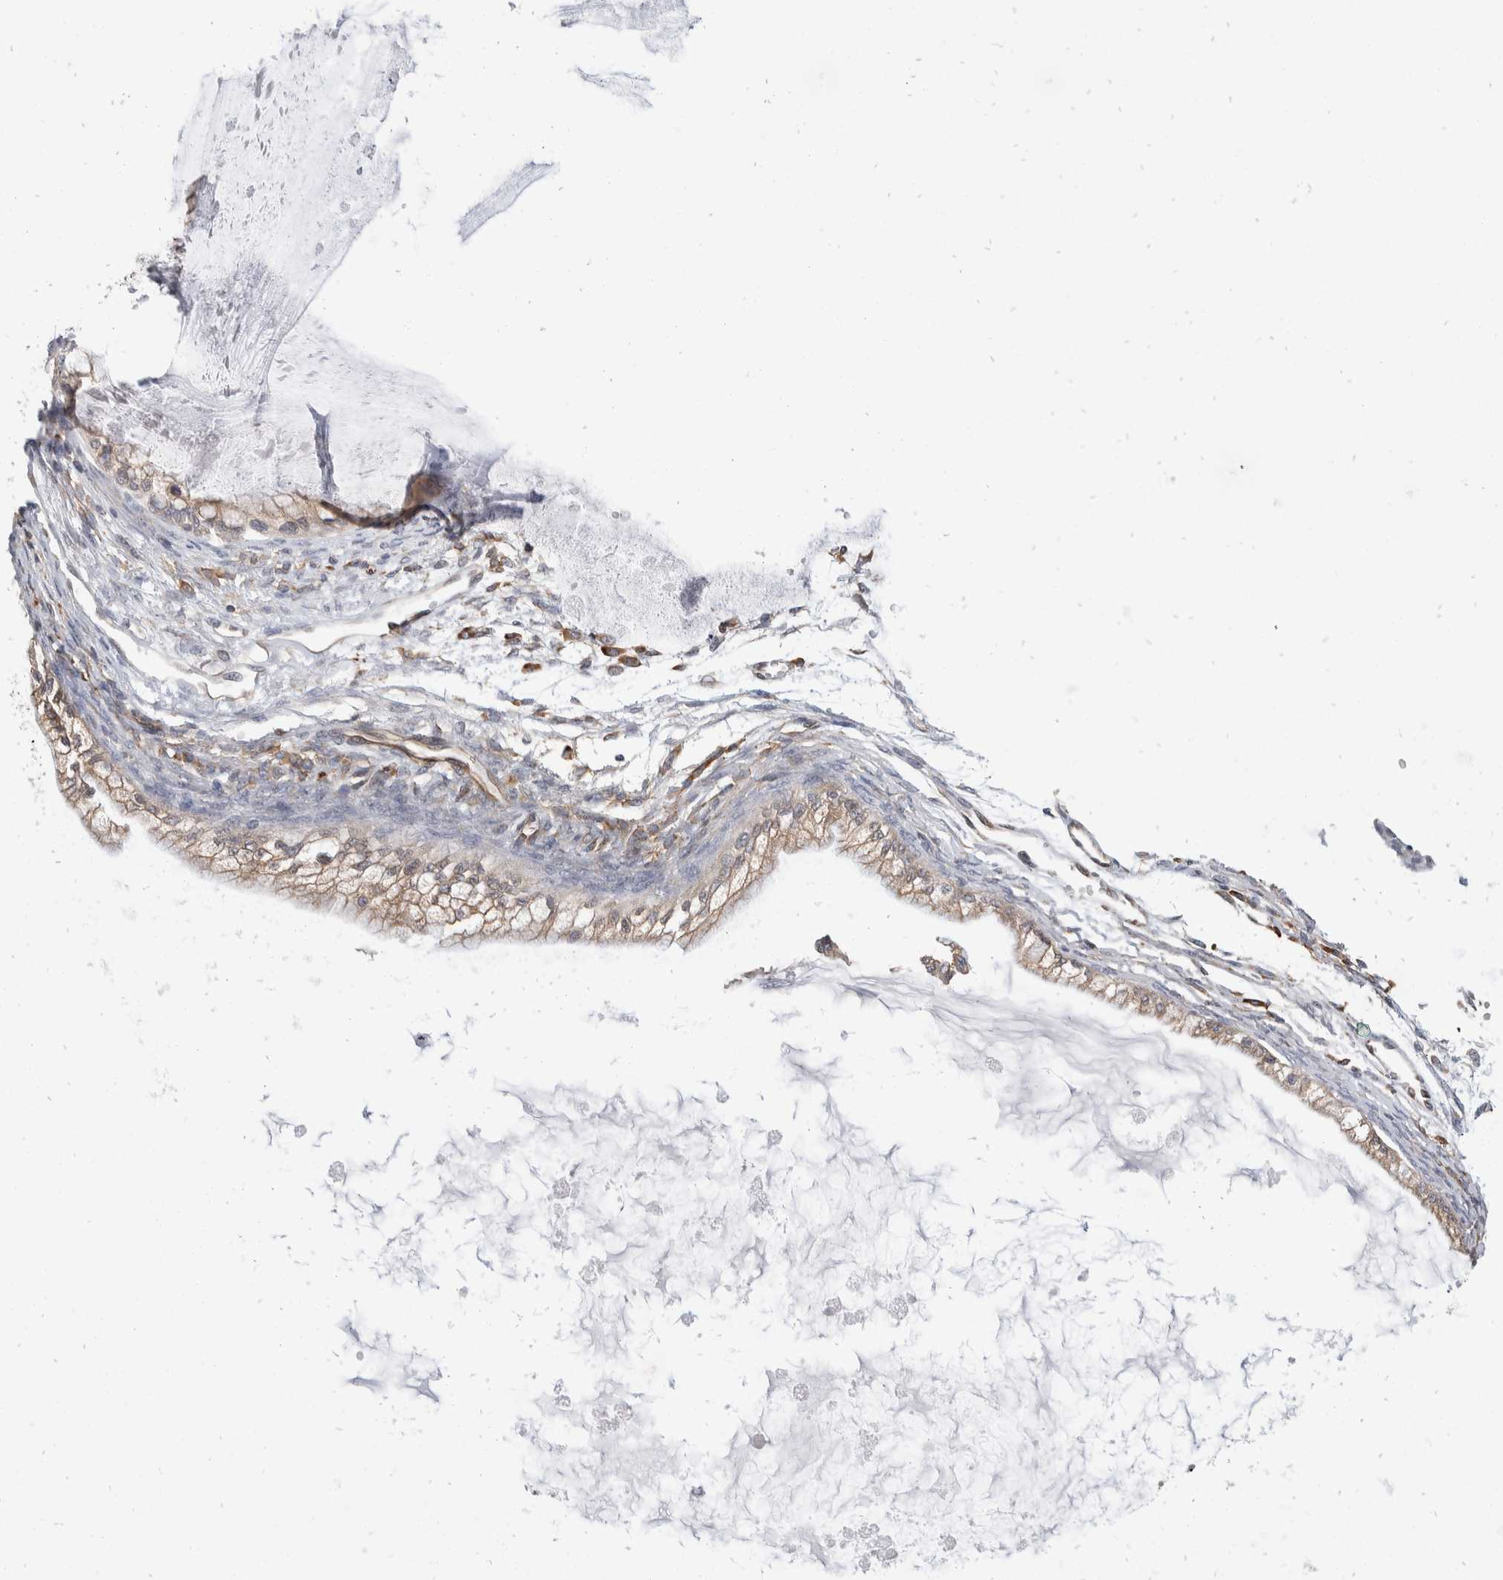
{"staining": {"intensity": "weak", "quantity": ">75%", "location": "cytoplasmic/membranous"}, "tissue": "ovarian cancer", "cell_type": "Tumor cells", "image_type": "cancer", "snomed": [{"axis": "morphology", "description": "Cystadenocarcinoma, mucinous, NOS"}, {"axis": "topography", "description": "Ovary"}], "caption": "High-power microscopy captured an immunohistochemistry (IHC) micrograph of ovarian cancer, revealing weak cytoplasmic/membranous staining in about >75% of tumor cells.", "gene": "TMEM245", "patient": {"sex": "female", "age": 57}}